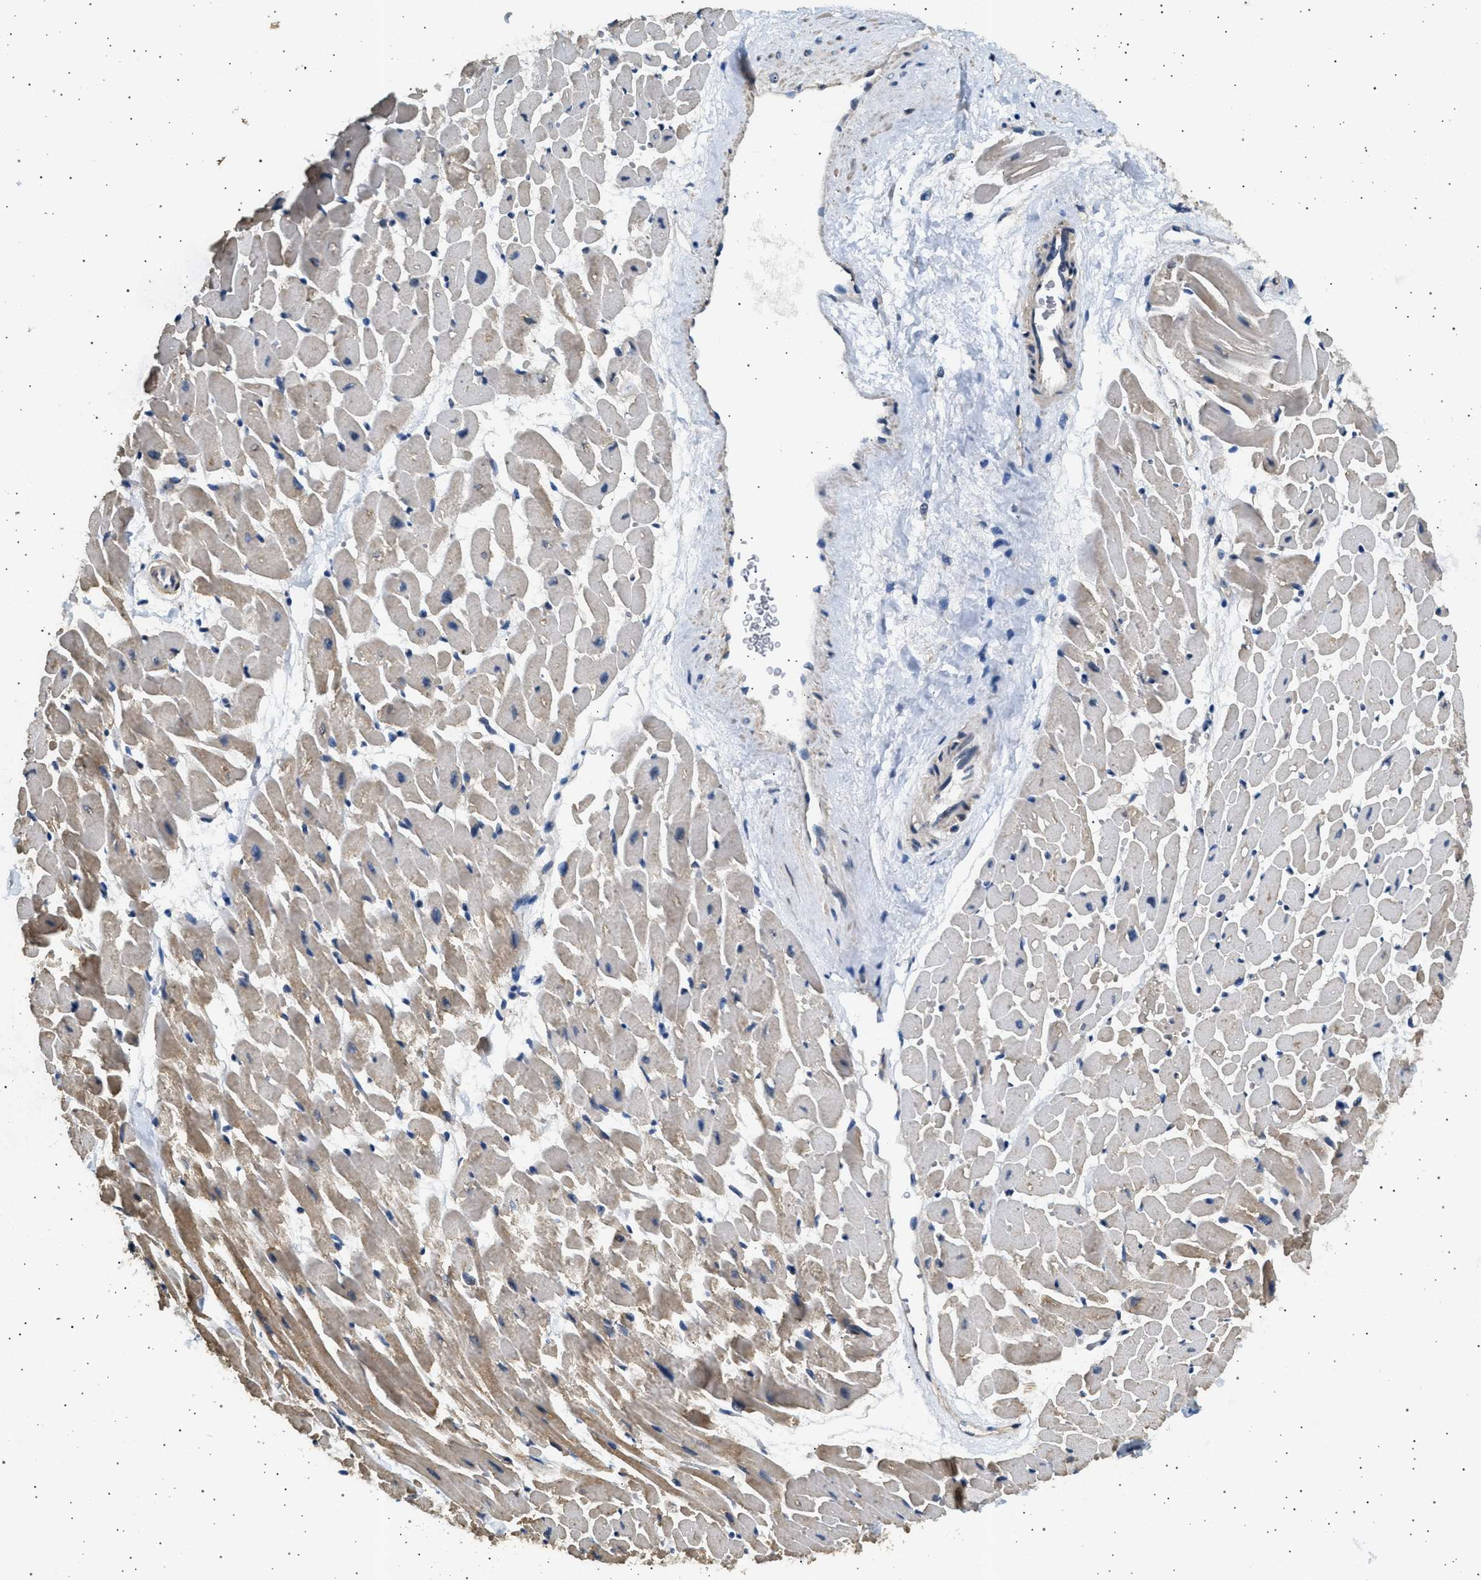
{"staining": {"intensity": "moderate", "quantity": "25%-75%", "location": "cytoplasmic/membranous"}, "tissue": "heart muscle", "cell_type": "Cardiomyocytes", "image_type": "normal", "snomed": [{"axis": "morphology", "description": "Normal tissue, NOS"}, {"axis": "topography", "description": "Heart"}], "caption": "Immunohistochemical staining of benign heart muscle demonstrates 25%-75% levels of moderate cytoplasmic/membranous protein expression in about 25%-75% of cardiomyocytes.", "gene": "KCNA4", "patient": {"sex": "male", "age": 45}}